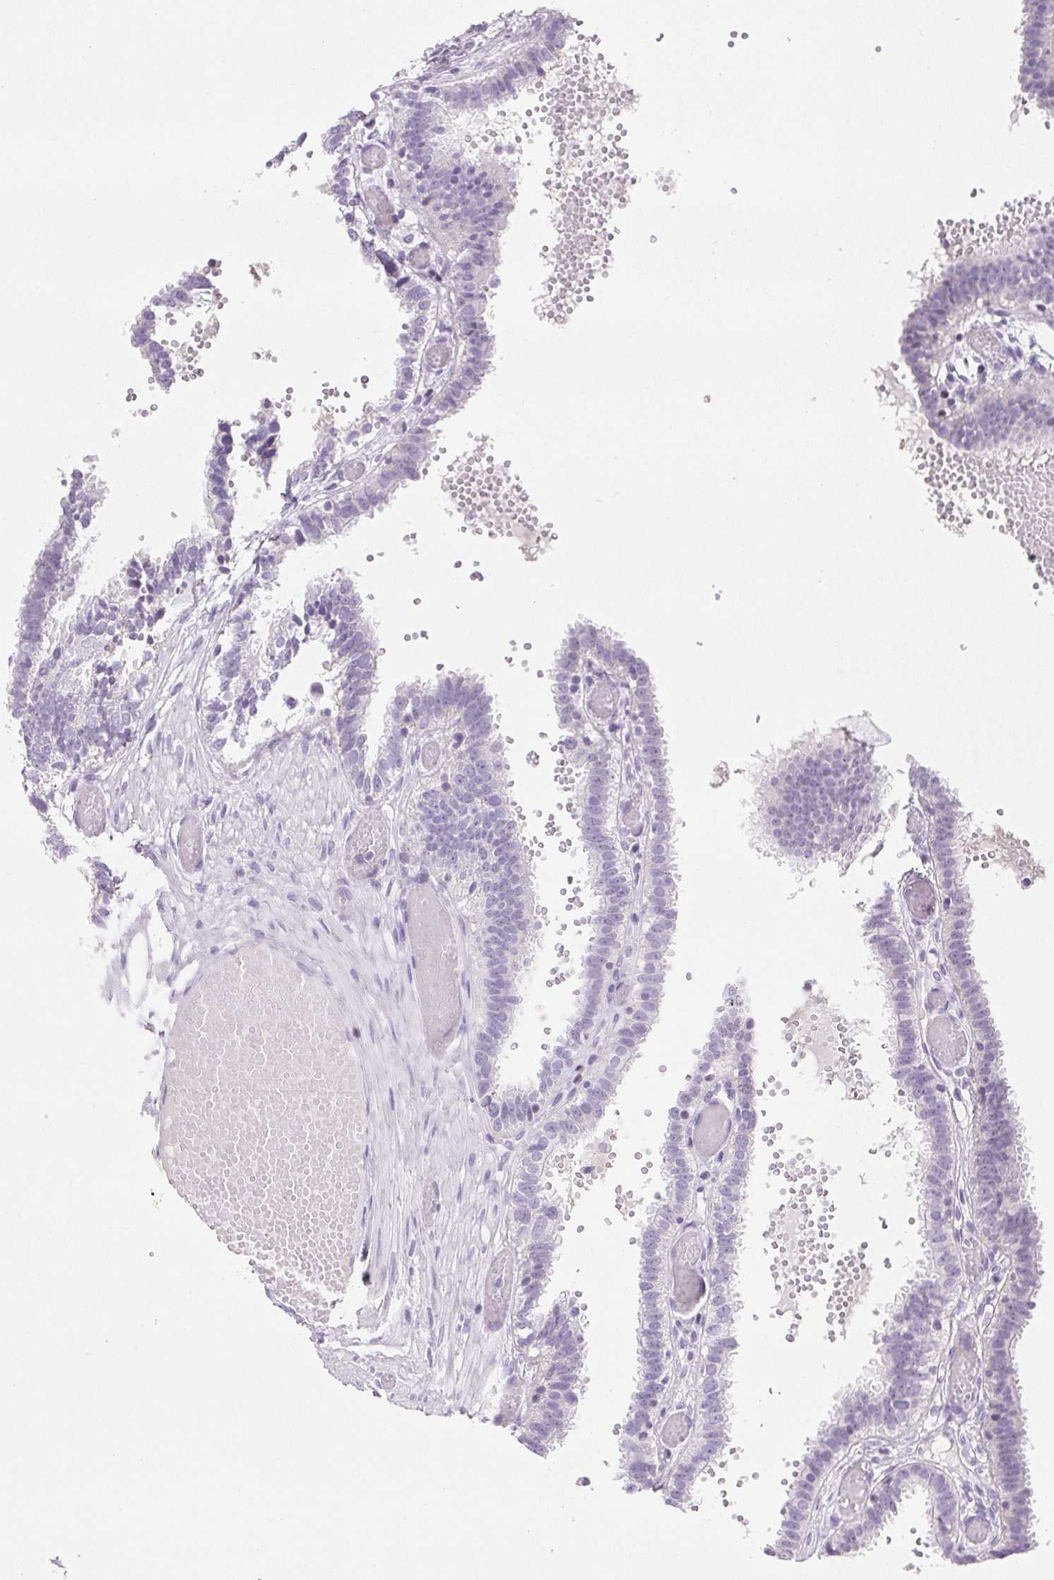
{"staining": {"intensity": "negative", "quantity": "none", "location": "none"}, "tissue": "fallopian tube", "cell_type": "Glandular cells", "image_type": "normal", "snomed": [{"axis": "morphology", "description": "Normal tissue, NOS"}, {"axis": "topography", "description": "Fallopian tube"}], "caption": "High power microscopy photomicrograph of an IHC photomicrograph of unremarkable fallopian tube, revealing no significant expression in glandular cells.", "gene": "BEND2", "patient": {"sex": "female", "age": 37}}